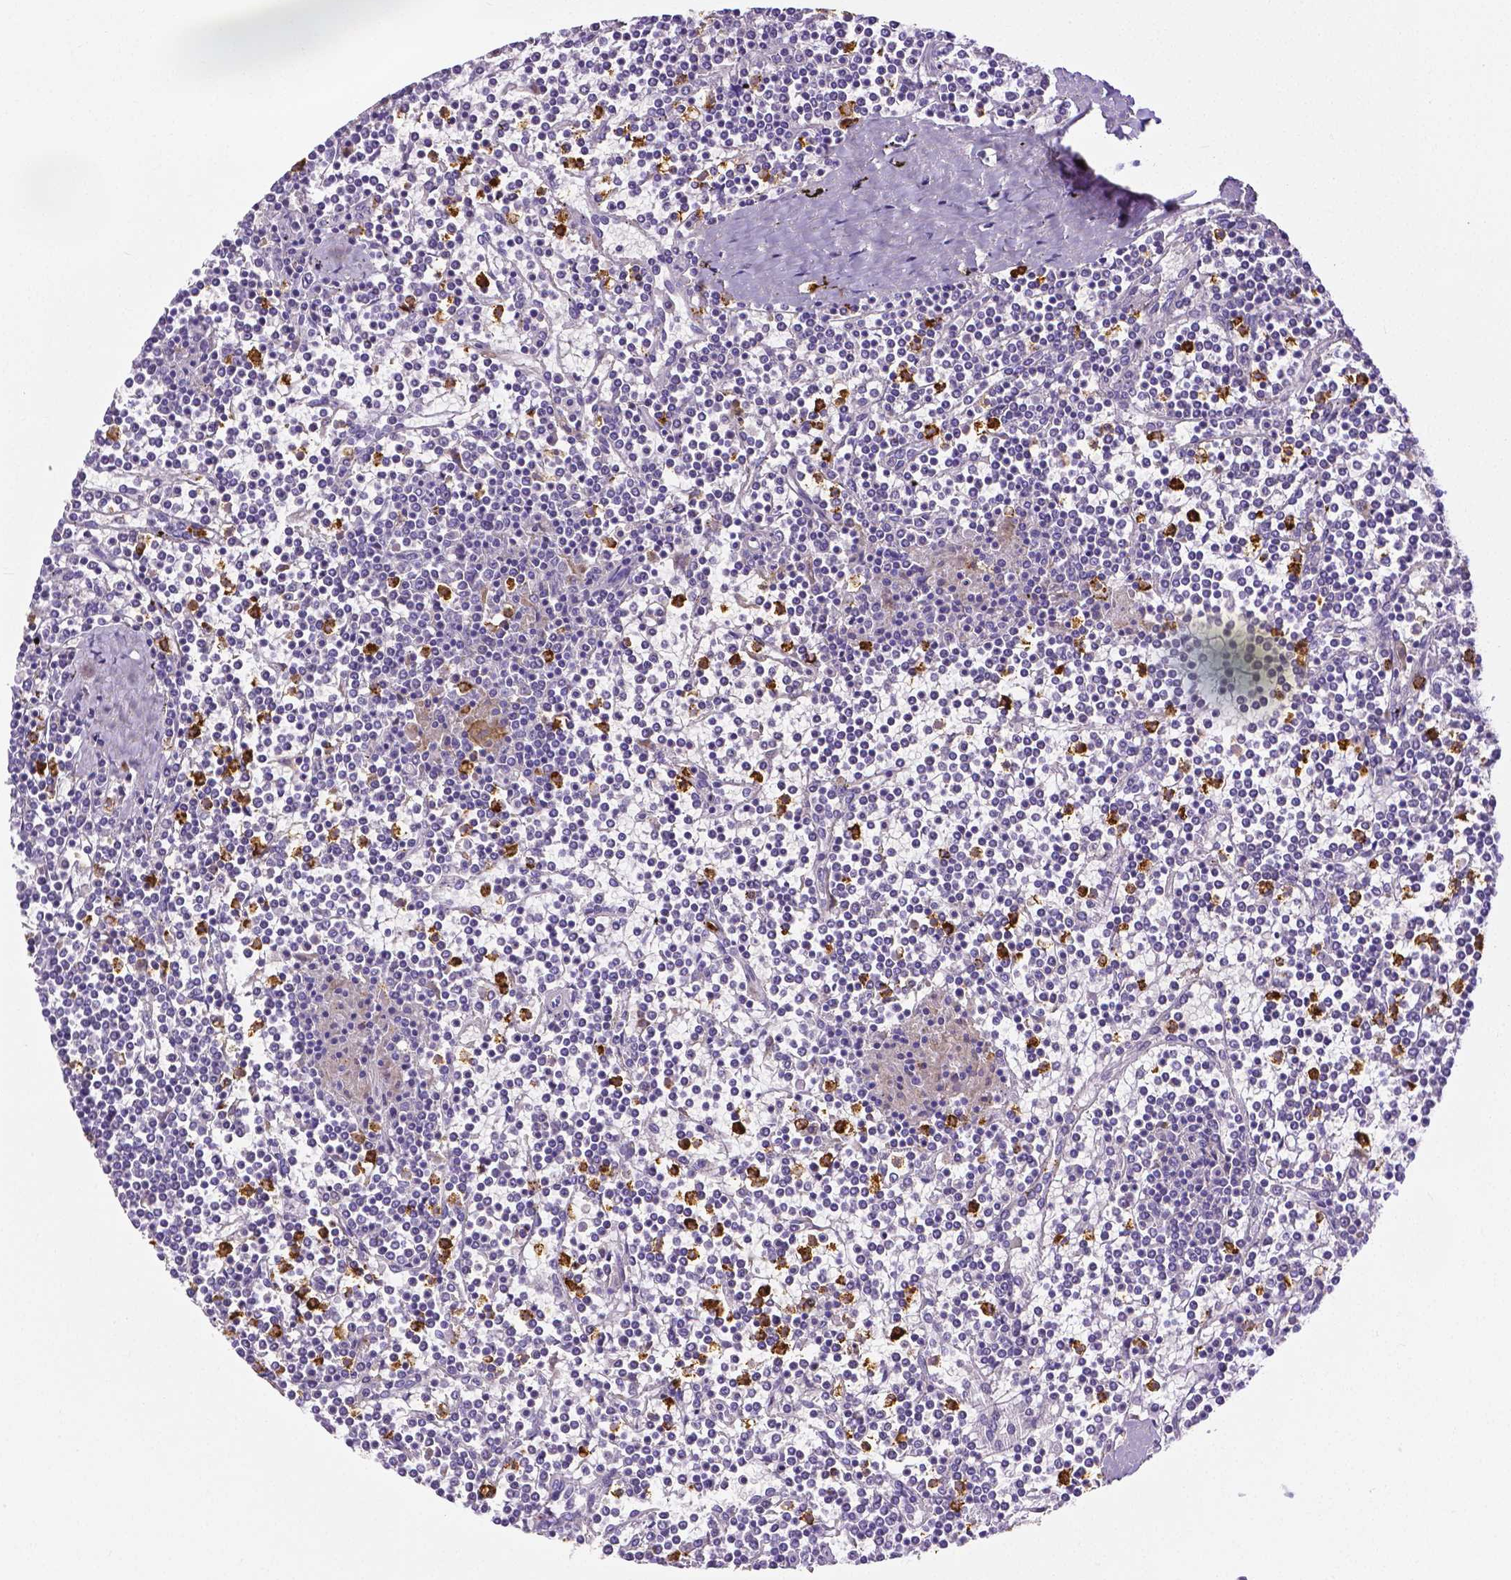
{"staining": {"intensity": "negative", "quantity": "none", "location": "none"}, "tissue": "lymphoma", "cell_type": "Tumor cells", "image_type": "cancer", "snomed": [{"axis": "morphology", "description": "Malignant lymphoma, non-Hodgkin's type, Low grade"}, {"axis": "topography", "description": "Spleen"}], "caption": "Tumor cells show no significant protein positivity in lymphoma.", "gene": "MMP9", "patient": {"sex": "female", "age": 19}}